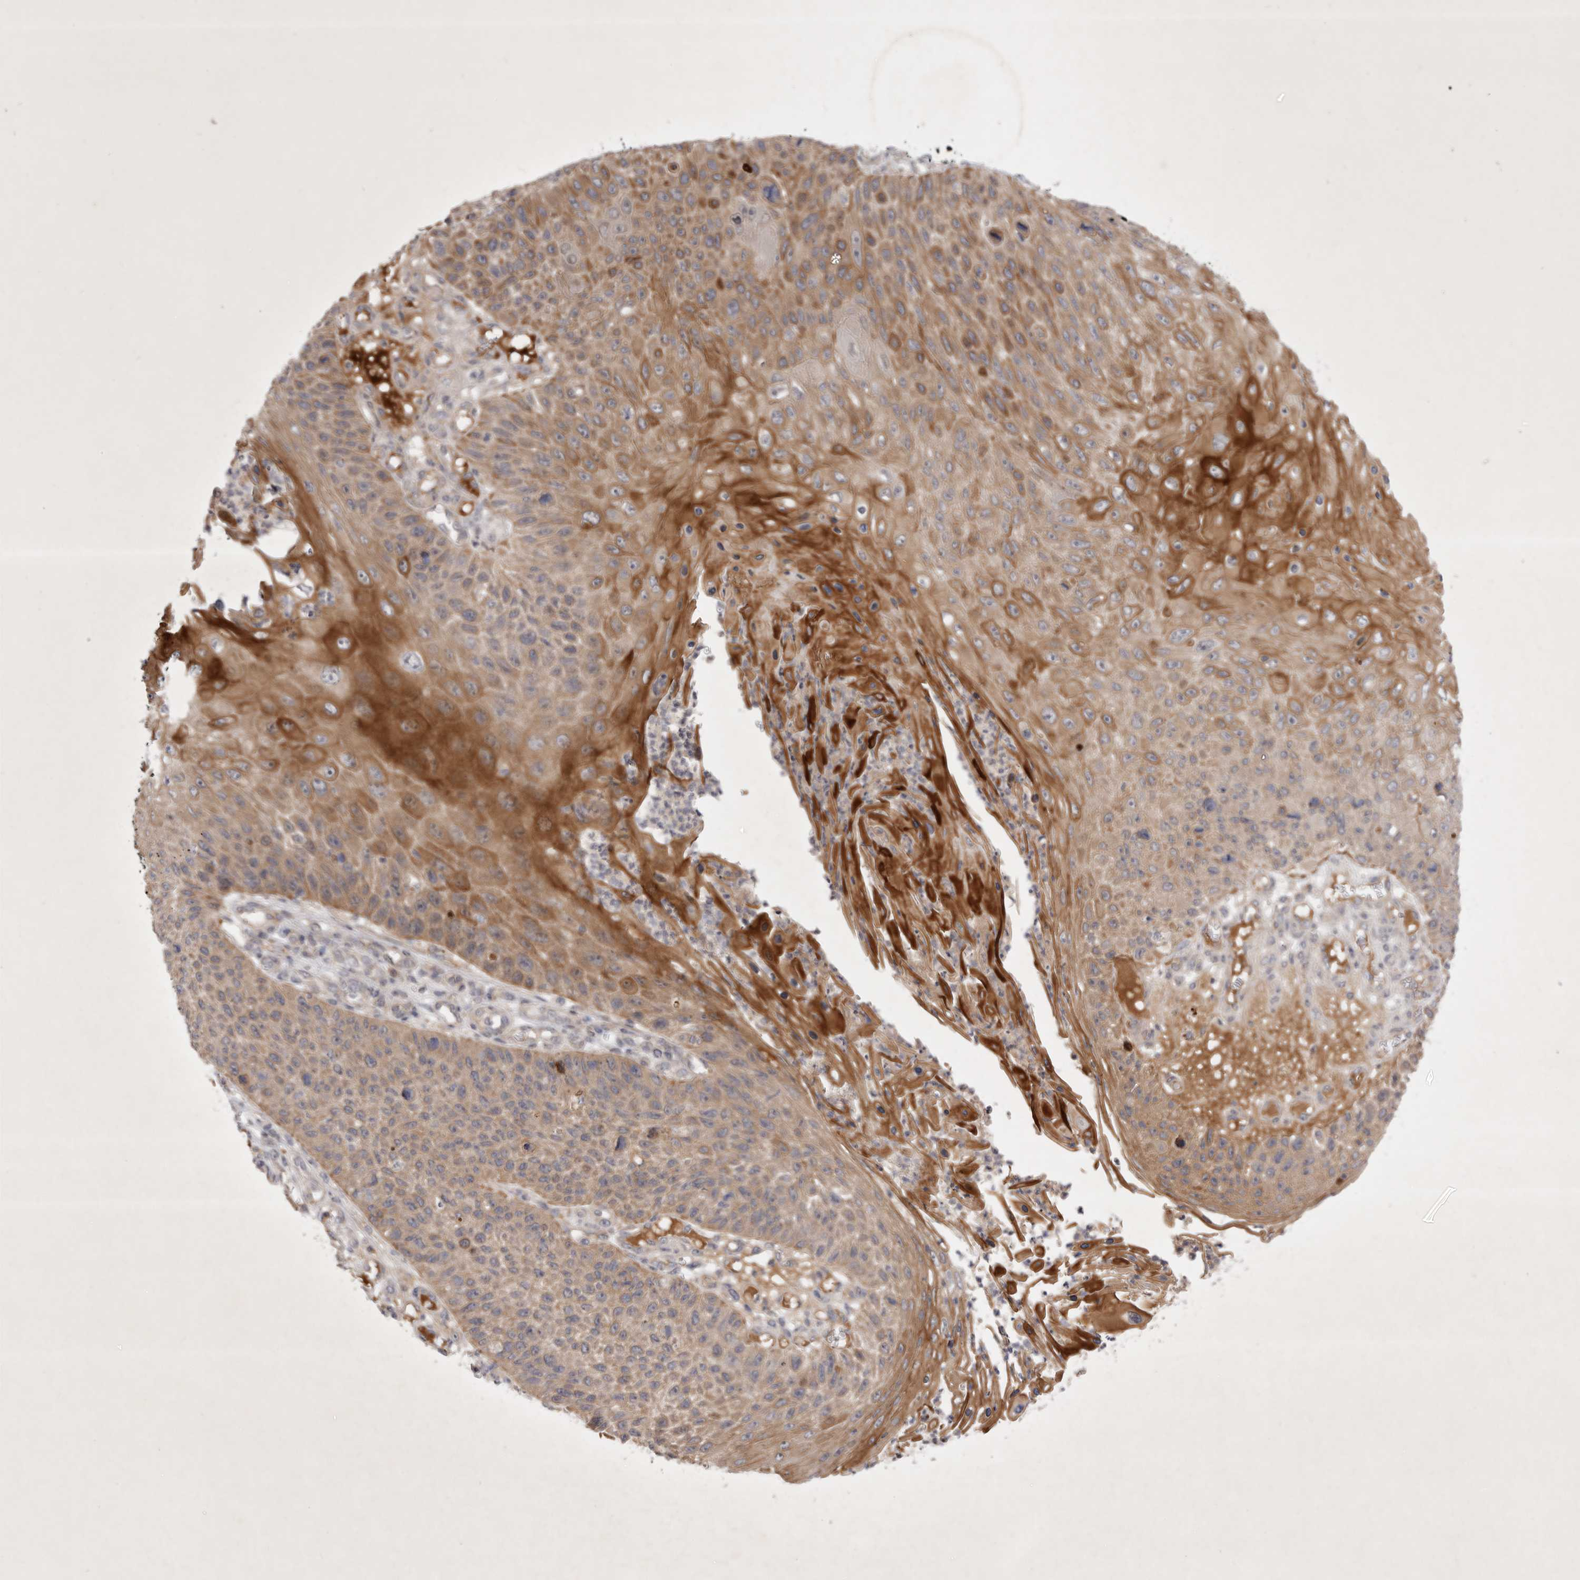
{"staining": {"intensity": "strong", "quantity": ">75%", "location": "cytoplasmic/membranous"}, "tissue": "skin cancer", "cell_type": "Tumor cells", "image_type": "cancer", "snomed": [{"axis": "morphology", "description": "Squamous cell carcinoma, NOS"}, {"axis": "topography", "description": "Skin"}], "caption": "The immunohistochemical stain highlights strong cytoplasmic/membranous positivity in tumor cells of squamous cell carcinoma (skin) tissue. (brown staining indicates protein expression, while blue staining denotes nuclei).", "gene": "PTPDC1", "patient": {"sex": "female", "age": 88}}